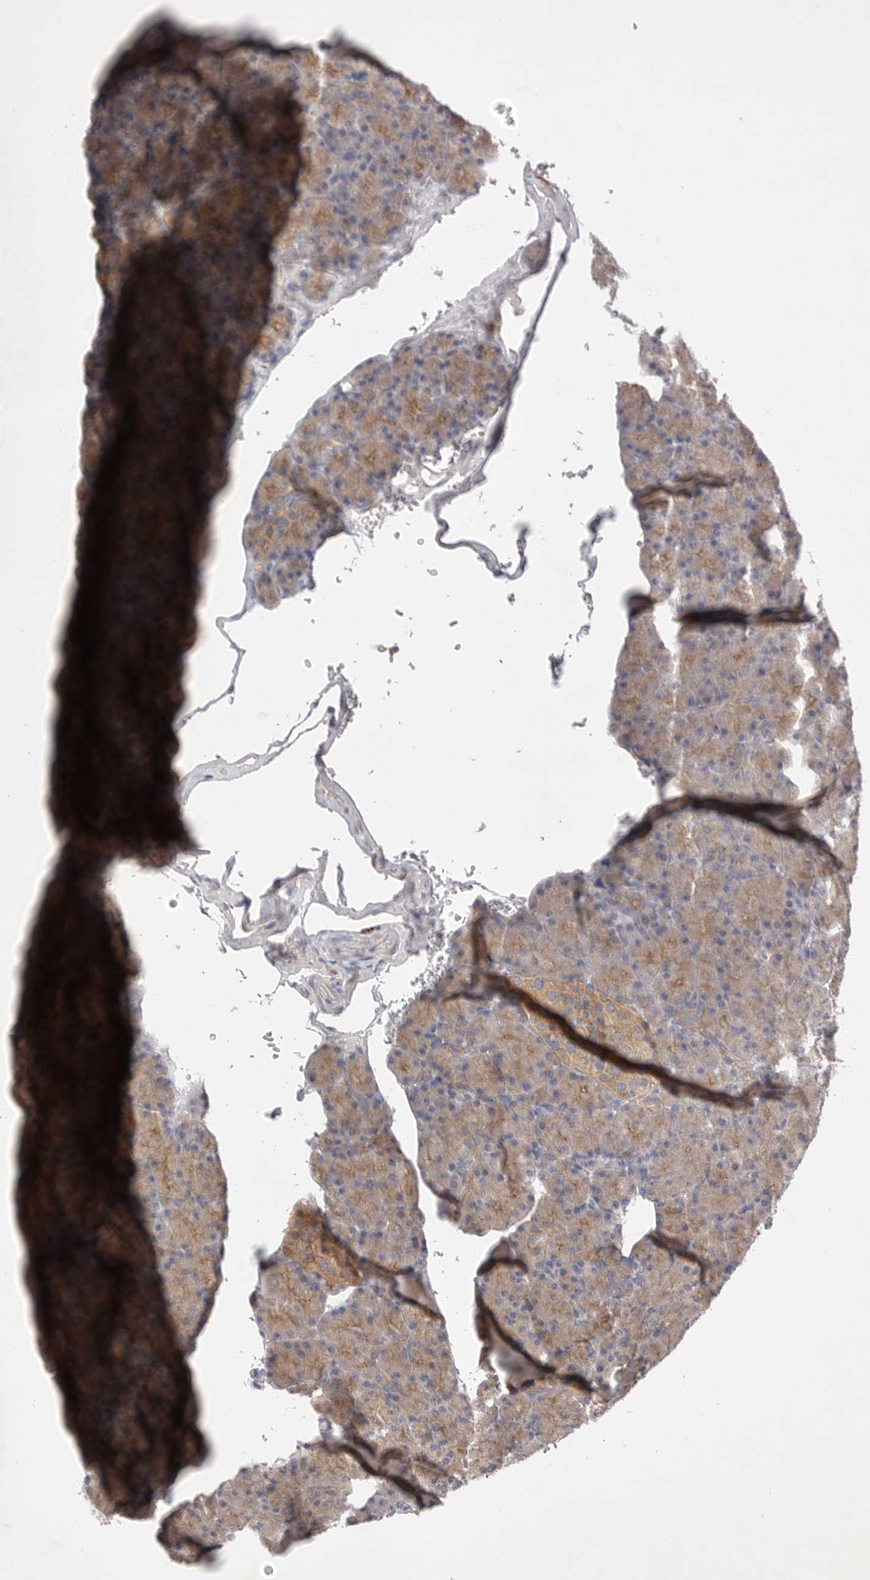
{"staining": {"intensity": "moderate", "quantity": ">75%", "location": "cytoplasmic/membranous"}, "tissue": "pancreas", "cell_type": "Exocrine glandular cells", "image_type": "normal", "snomed": [{"axis": "morphology", "description": "Normal tissue, NOS"}, {"axis": "topography", "description": "Pancreas"}], "caption": "The image shows staining of unremarkable pancreas, revealing moderate cytoplasmic/membranous protein expression (brown color) within exocrine glandular cells.", "gene": "VAC14", "patient": {"sex": "female", "age": 43}}